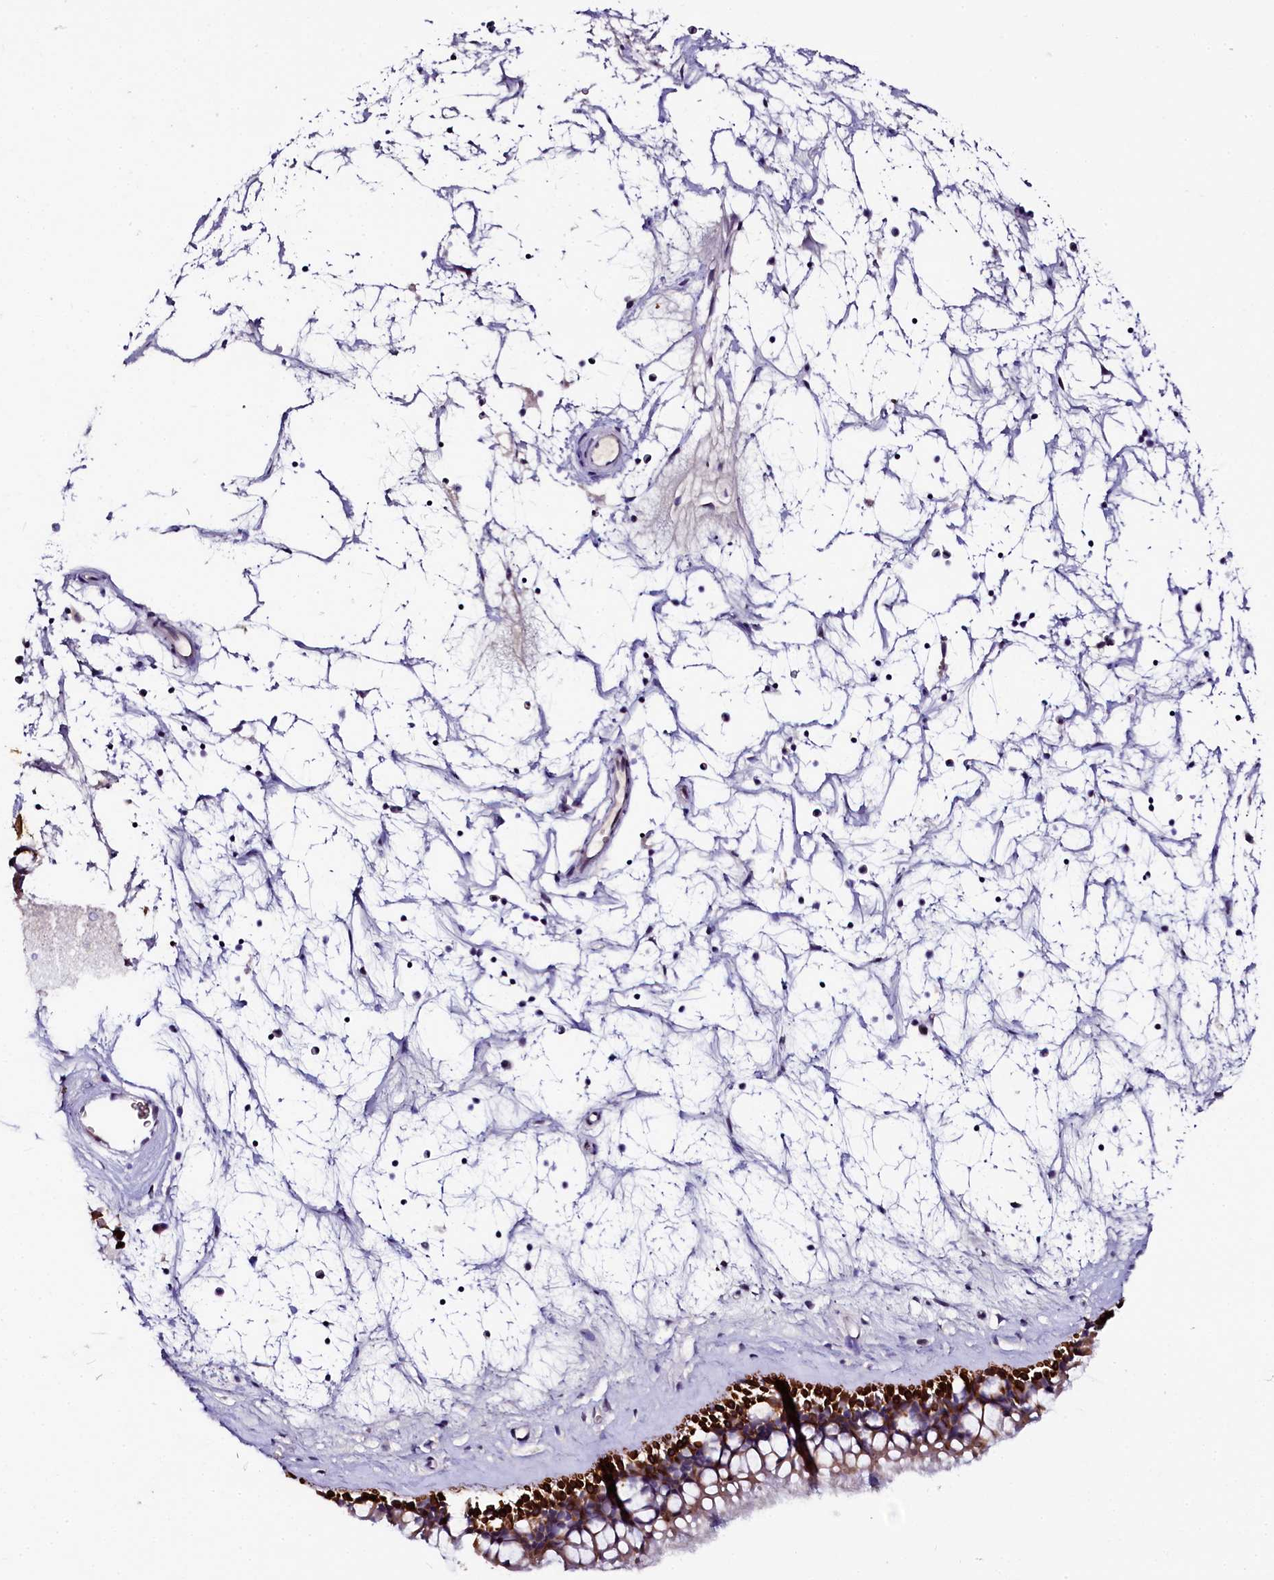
{"staining": {"intensity": "strong", "quantity": ">75%", "location": "cytoplasmic/membranous"}, "tissue": "nasopharynx", "cell_type": "Respiratory epithelial cells", "image_type": "normal", "snomed": [{"axis": "morphology", "description": "Normal tissue, NOS"}, {"axis": "topography", "description": "Nasopharynx"}], "caption": "This micrograph reveals immunohistochemistry staining of benign nasopharynx, with high strong cytoplasmic/membranous positivity in about >75% of respiratory epithelial cells.", "gene": "CTDSPL2", "patient": {"sex": "male", "age": 64}}